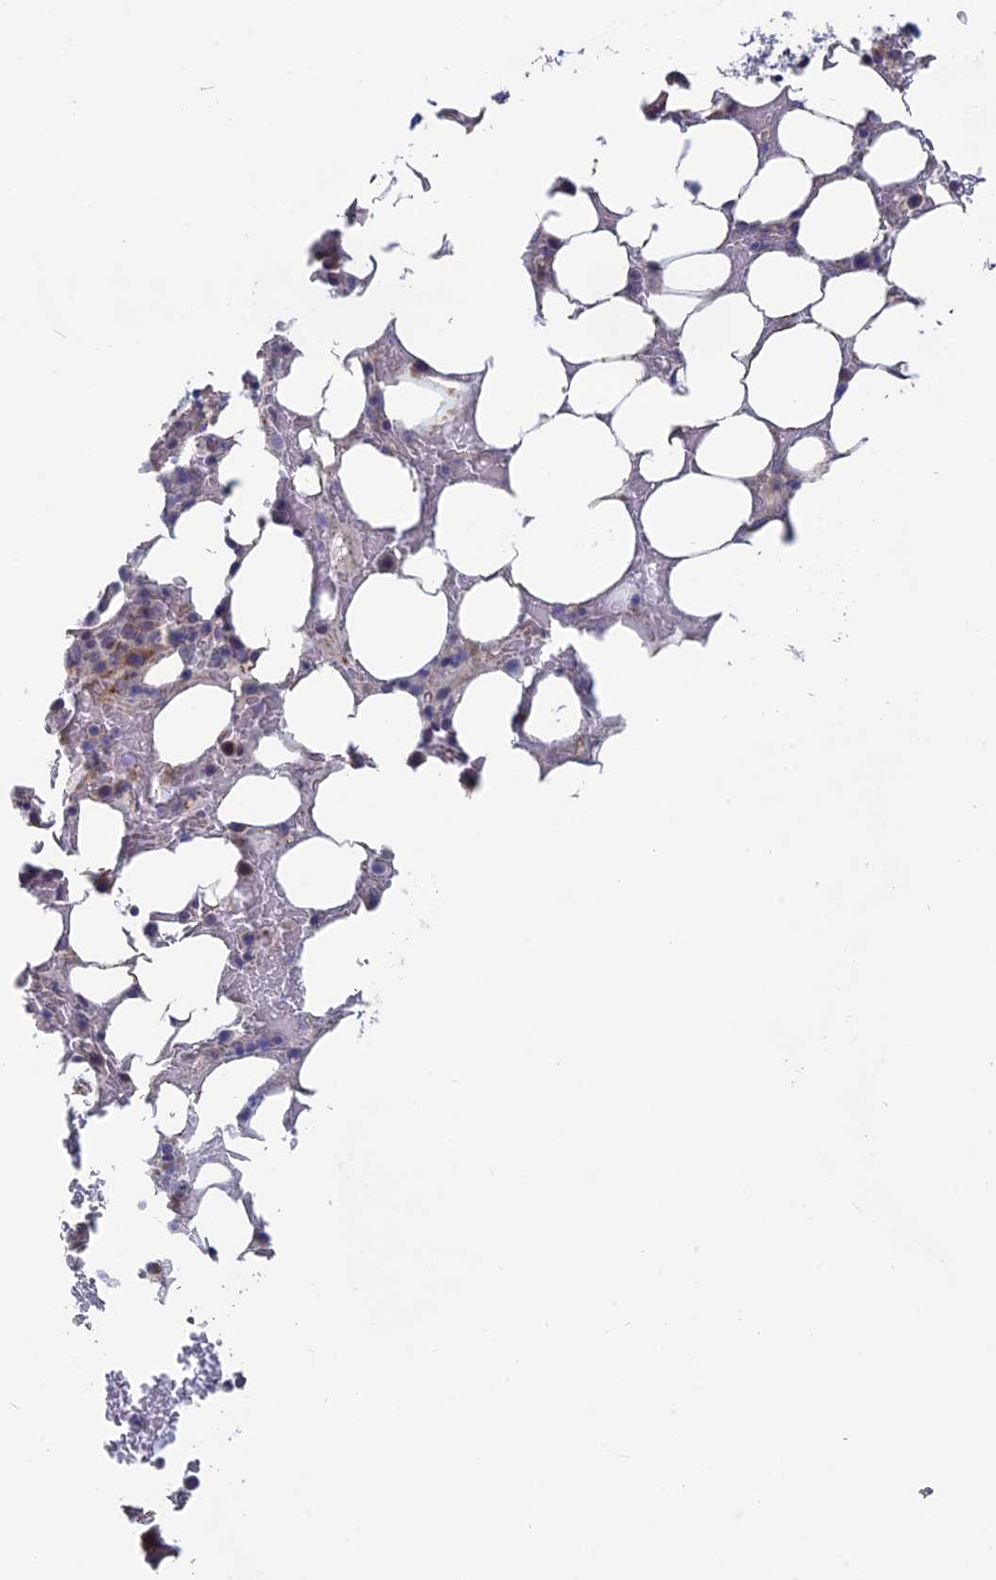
{"staining": {"intensity": "negative", "quantity": "none", "location": "none"}, "tissue": "bone marrow", "cell_type": "Hematopoietic cells", "image_type": "normal", "snomed": [{"axis": "morphology", "description": "Normal tissue, NOS"}, {"axis": "topography", "description": "Bone marrow"}], "caption": "High power microscopy histopathology image of an immunohistochemistry photomicrograph of normal bone marrow, revealing no significant staining in hematopoietic cells.", "gene": "TBC1D30", "patient": {"sex": "male", "age": 78}}